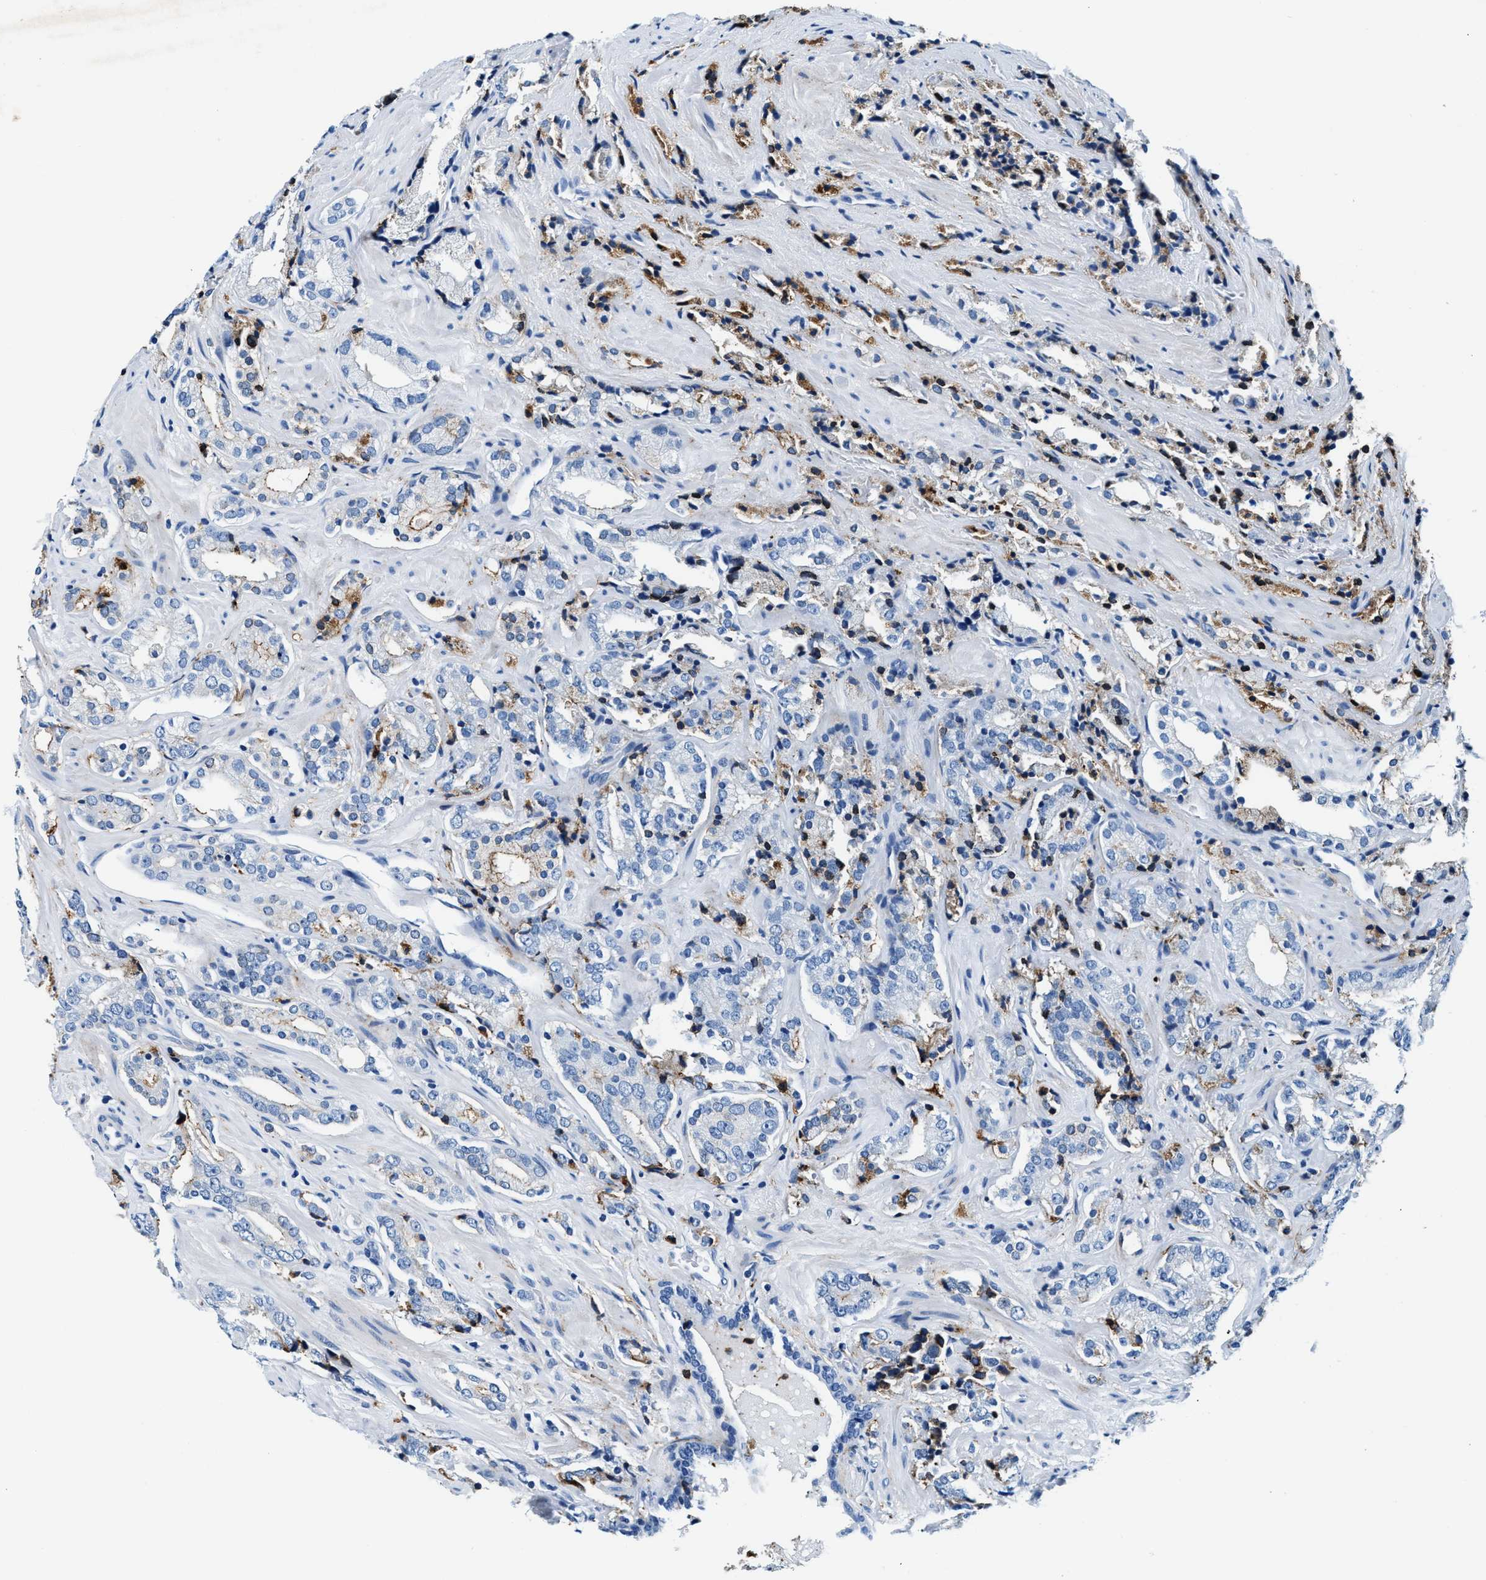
{"staining": {"intensity": "negative", "quantity": "none", "location": "none"}, "tissue": "prostate cancer", "cell_type": "Tumor cells", "image_type": "cancer", "snomed": [{"axis": "morphology", "description": "Adenocarcinoma, High grade"}, {"axis": "topography", "description": "Prostate"}], "caption": "An image of human prostate cancer is negative for staining in tumor cells.", "gene": "SLFN11", "patient": {"sex": "male", "age": 71}}